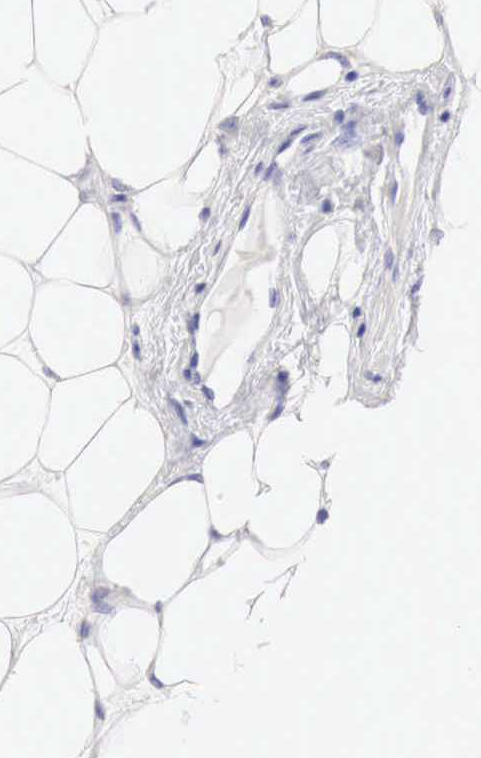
{"staining": {"intensity": "weak", "quantity": "<25%", "location": "cytoplasmic/membranous"}, "tissue": "breast cancer", "cell_type": "Tumor cells", "image_type": "cancer", "snomed": [{"axis": "morphology", "description": "Duct carcinoma"}, {"axis": "topography", "description": "Breast"}], "caption": "Tumor cells are negative for protein expression in human breast invasive ductal carcinoma.", "gene": "CDKN2A", "patient": {"sex": "female", "age": 68}}